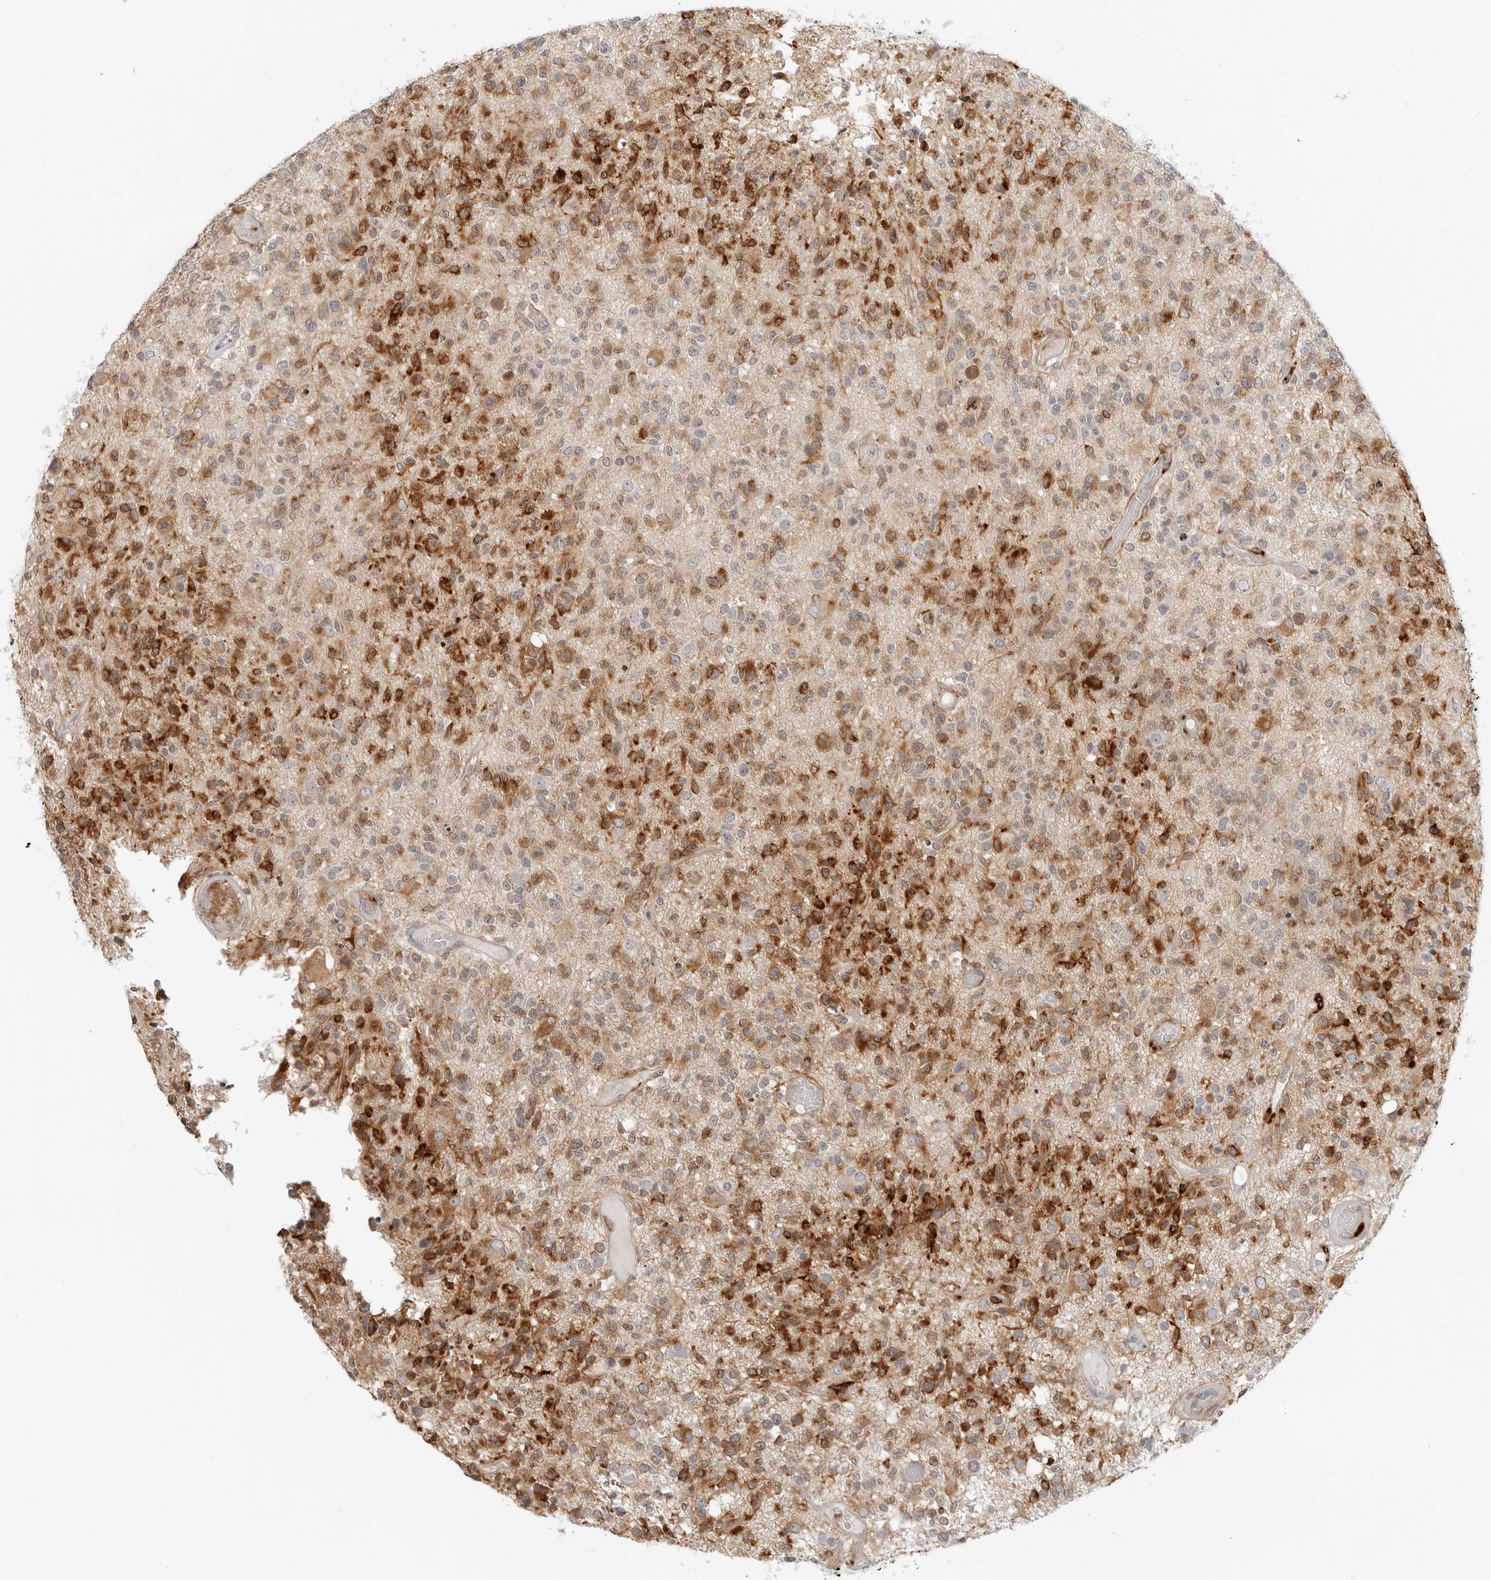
{"staining": {"intensity": "strong", "quantity": "25%-75%", "location": "cytoplasmic/membranous"}, "tissue": "glioma", "cell_type": "Tumor cells", "image_type": "cancer", "snomed": [{"axis": "morphology", "description": "Glioma, malignant, High grade"}, {"axis": "morphology", "description": "Glioblastoma, NOS"}, {"axis": "topography", "description": "Brain"}], "caption": "An IHC histopathology image of neoplastic tissue is shown. Protein staining in brown labels strong cytoplasmic/membranous positivity in glioma within tumor cells.", "gene": "C1QTNF1", "patient": {"sex": "male", "age": 60}}